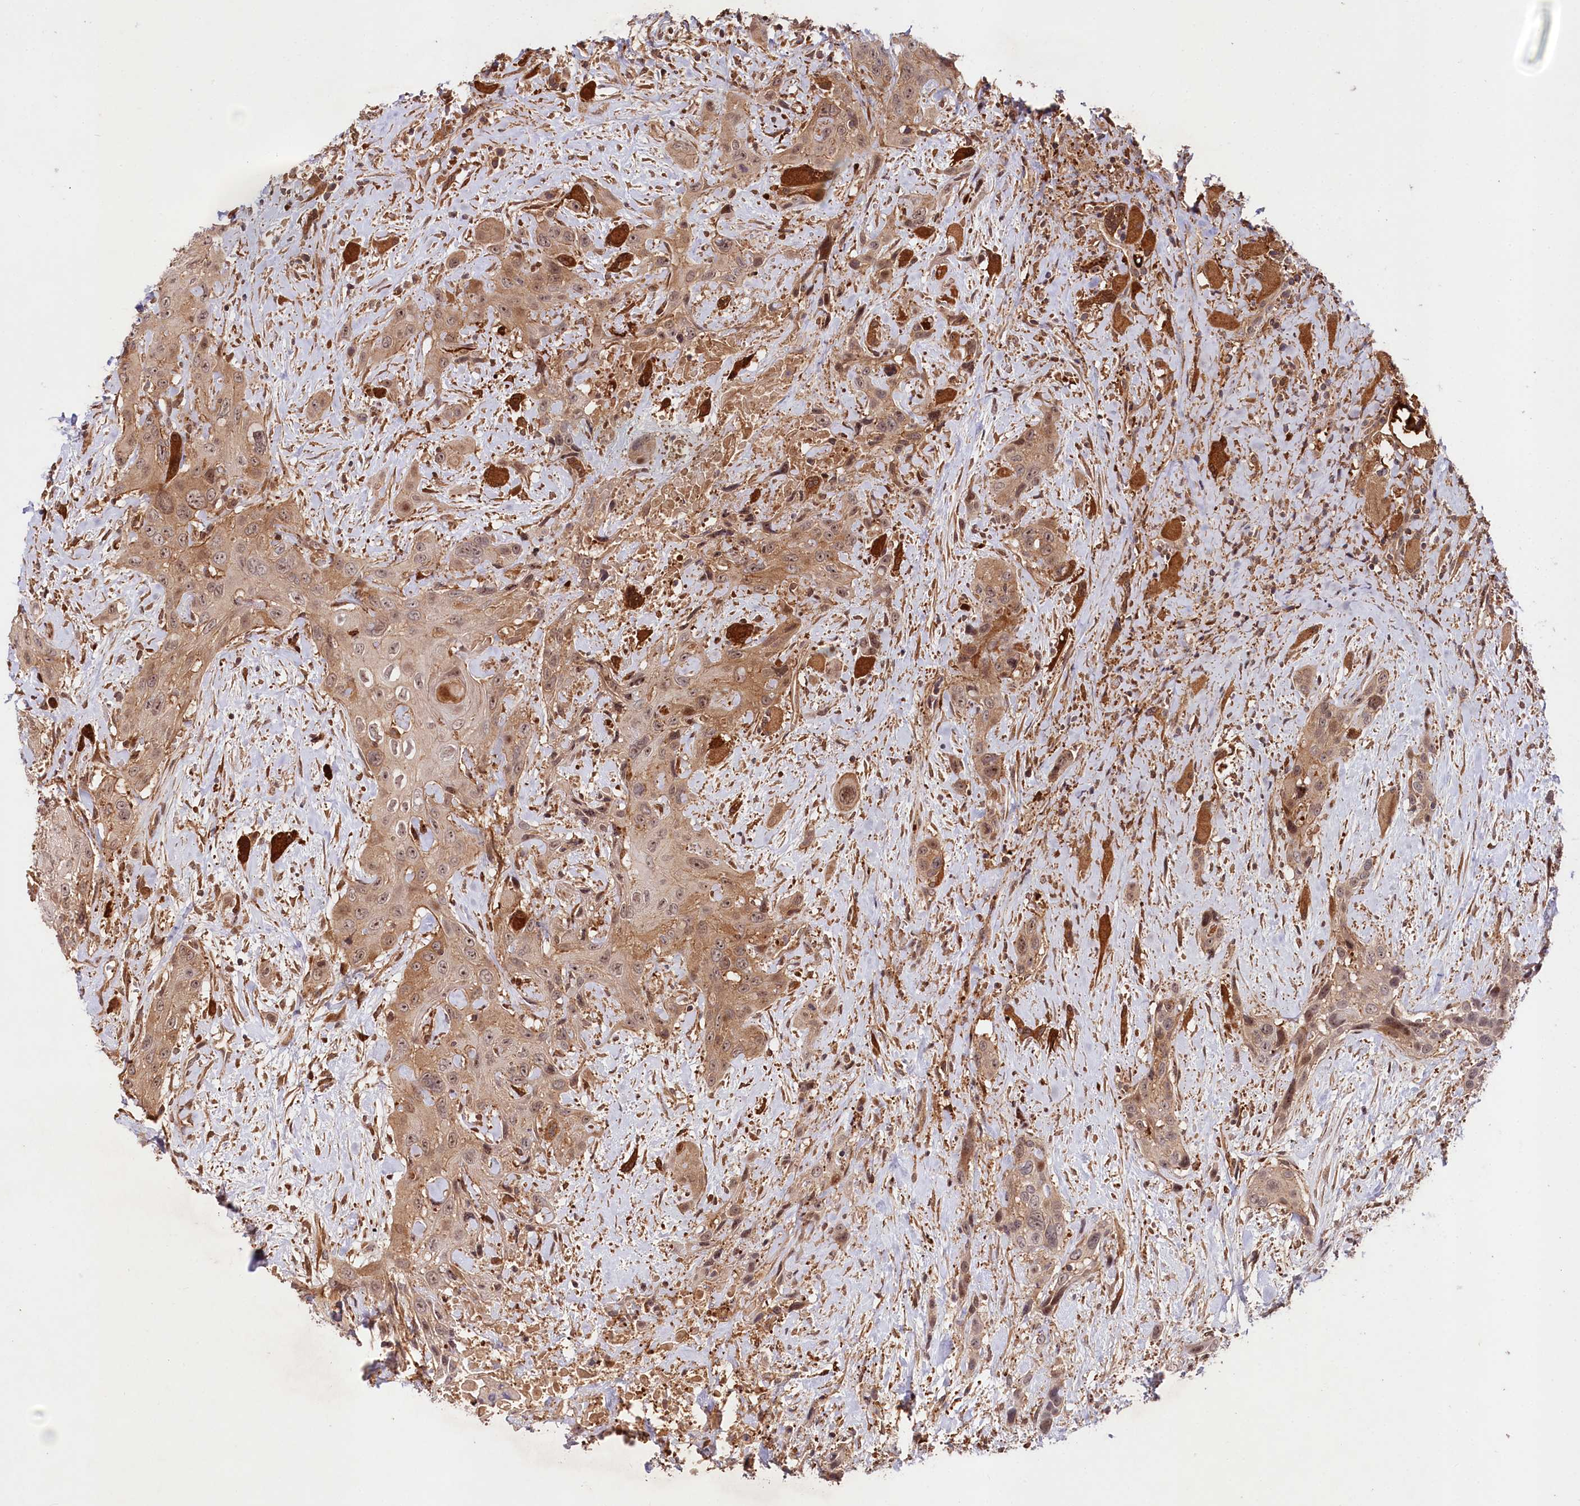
{"staining": {"intensity": "moderate", "quantity": ">75%", "location": "cytoplasmic/membranous,nuclear"}, "tissue": "head and neck cancer", "cell_type": "Tumor cells", "image_type": "cancer", "snomed": [{"axis": "morphology", "description": "Squamous cell carcinoma, NOS"}, {"axis": "topography", "description": "Head-Neck"}], "caption": "Approximately >75% of tumor cells in squamous cell carcinoma (head and neck) show moderate cytoplasmic/membranous and nuclear protein expression as visualized by brown immunohistochemical staining.", "gene": "NEDD1", "patient": {"sex": "male", "age": 81}}